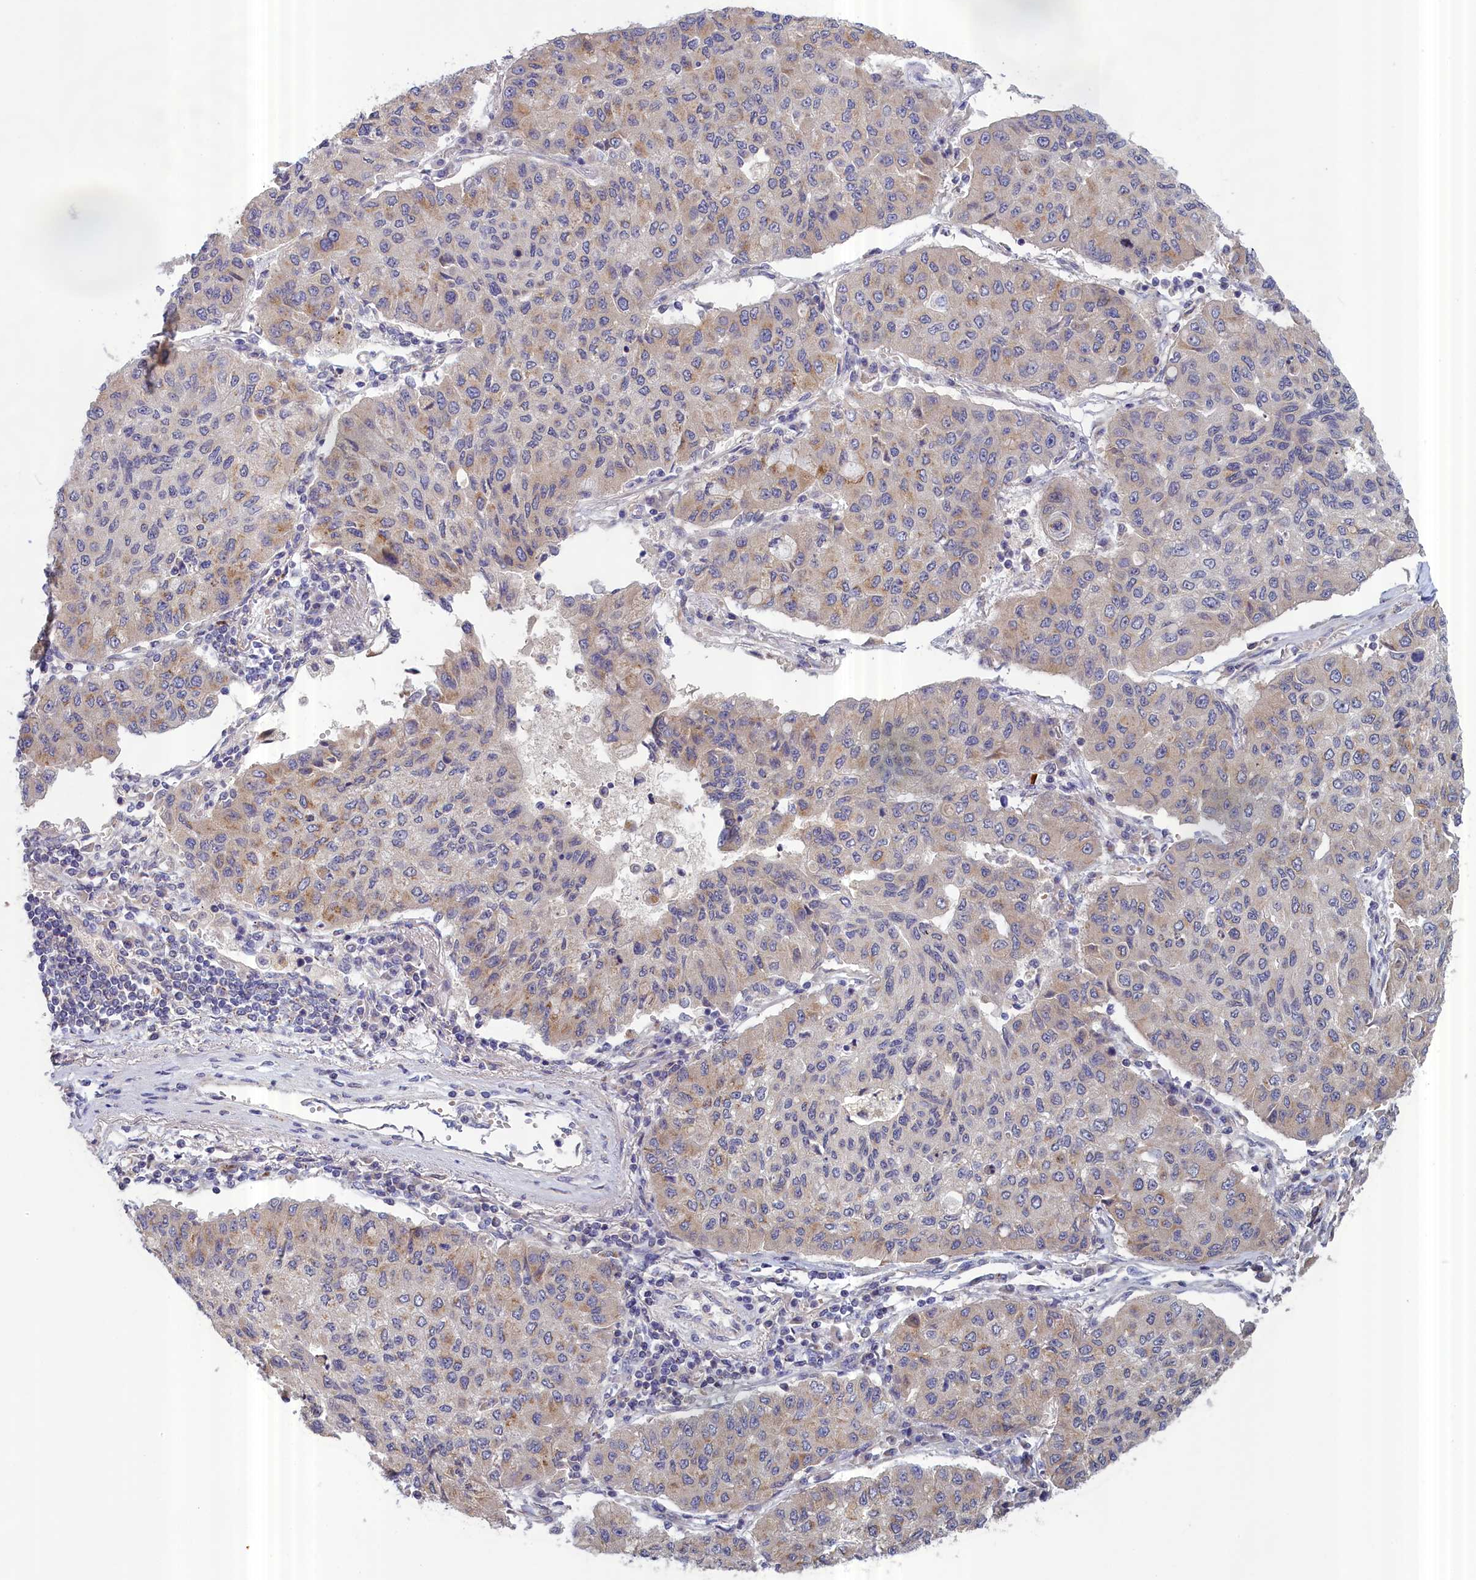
{"staining": {"intensity": "weak", "quantity": "25%-75%", "location": "cytoplasmic/membranous"}, "tissue": "lung cancer", "cell_type": "Tumor cells", "image_type": "cancer", "snomed": [{"axis": "morphology", "description": "Squamous cell carcinoma, NOS"}, {"axis": "topography", "description": "Lung"}], "caption": "This is a photomicrograph of immunohistochemistry staining of lung cancer, which shows weak staining in the cytoplasmic/membranous of tumor cells.", "gene": "IGFALS", "patient": {"sex": "male", "age": 74}}